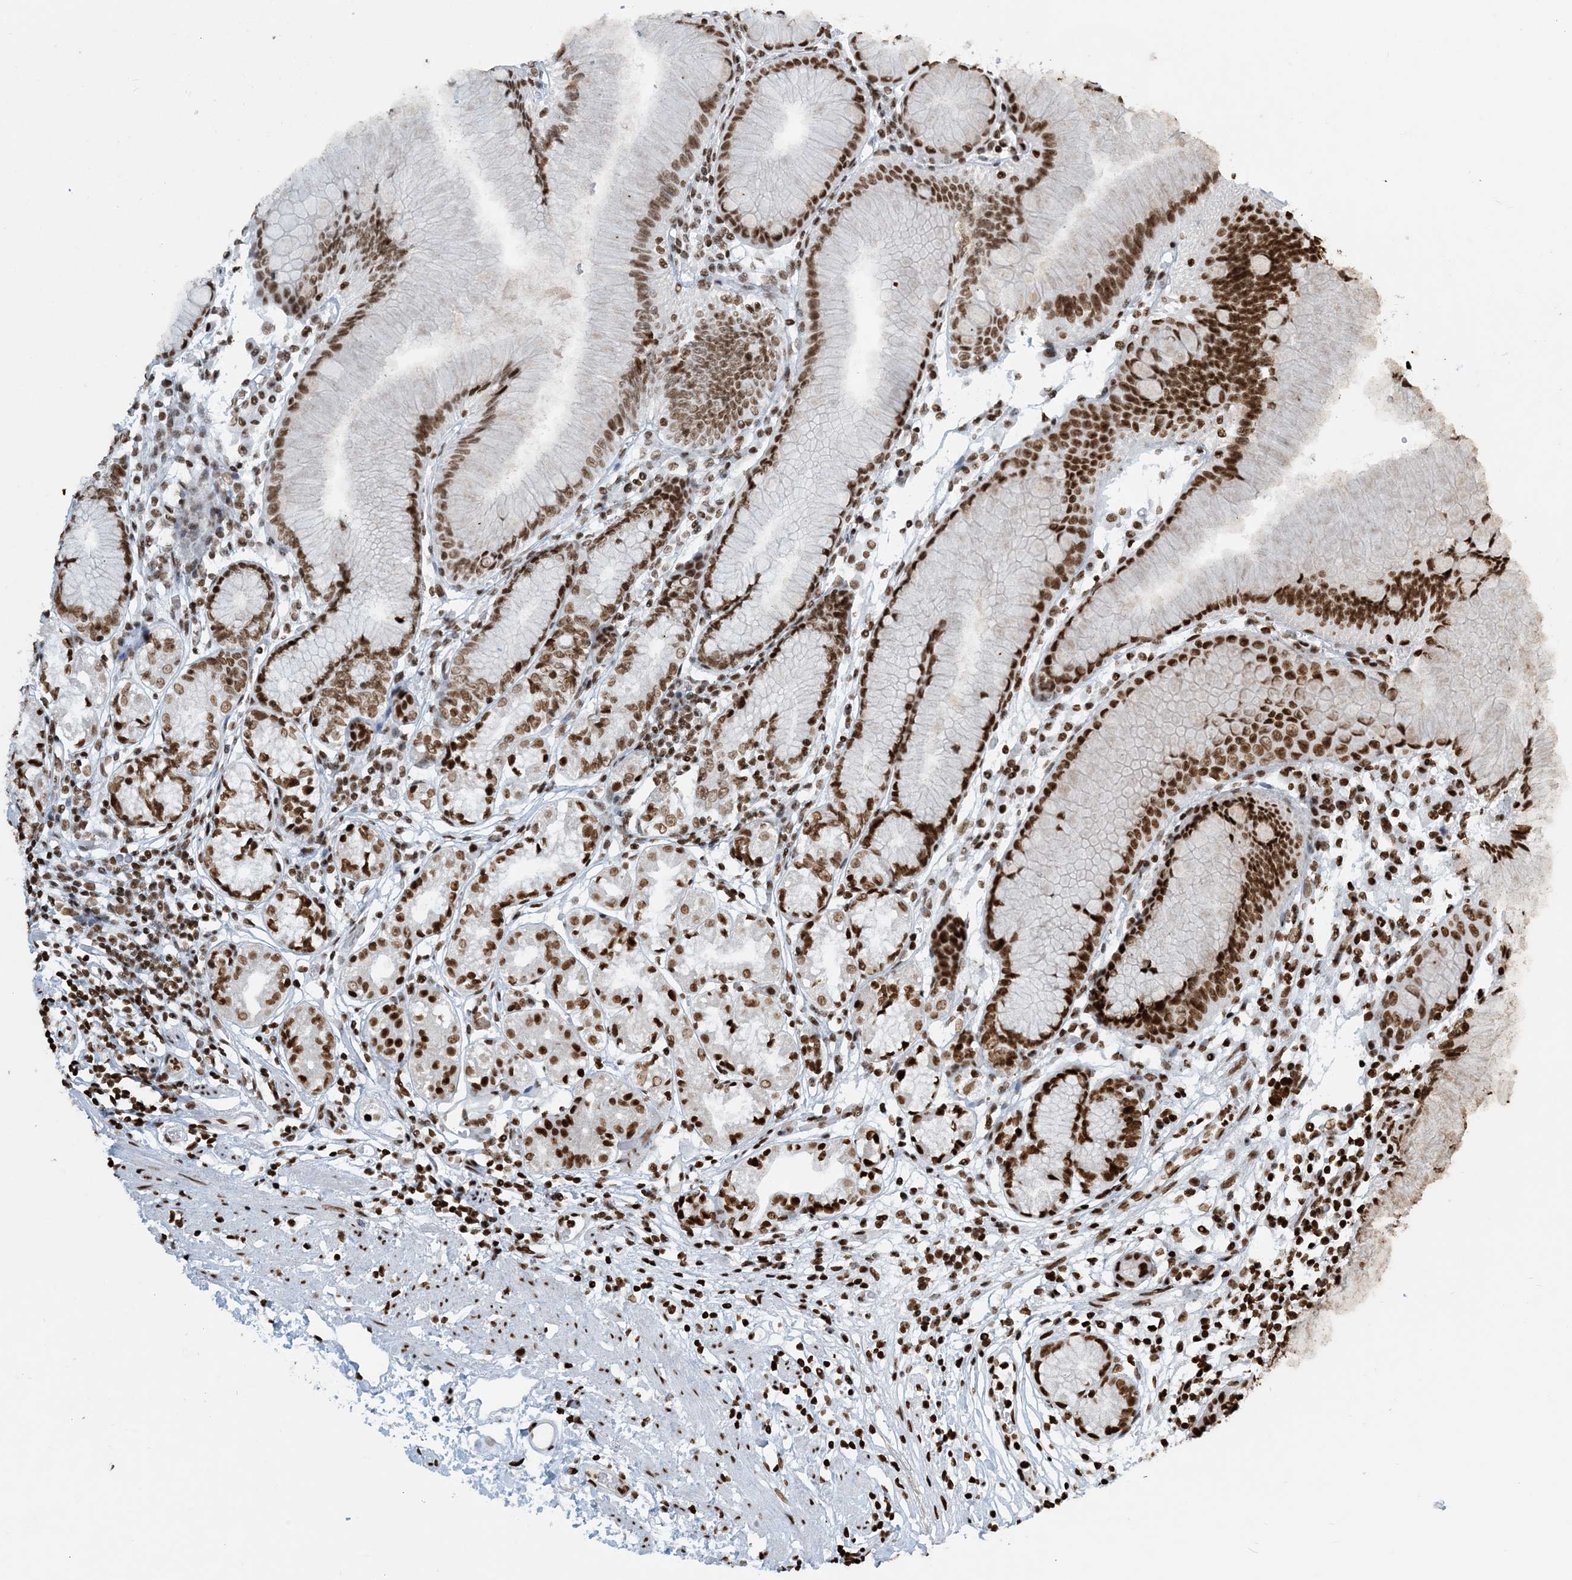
{"staining": {"intensity": "strong", "quantity": "25%-75%", "location": "nuclear"}, "tissue": "stomach", "cell_type": "Glandular cells", "image_type": "normal", "snomed": [{"axis": "morphology", "description": "Normal tissue, NOS"}, {"axis": "topography", "description": "Stomach"}], "caption": "IHC micrograph of unremarkable stomach: human stomach stained using immunohistochemistry (IHC) demonstrates high levels of strong protein expression localized specifically in the nuclear of glandular cells, appearing as a nuclear brown color.", "gene": "H3", "patient": {"sex": "female", "age": 57}}